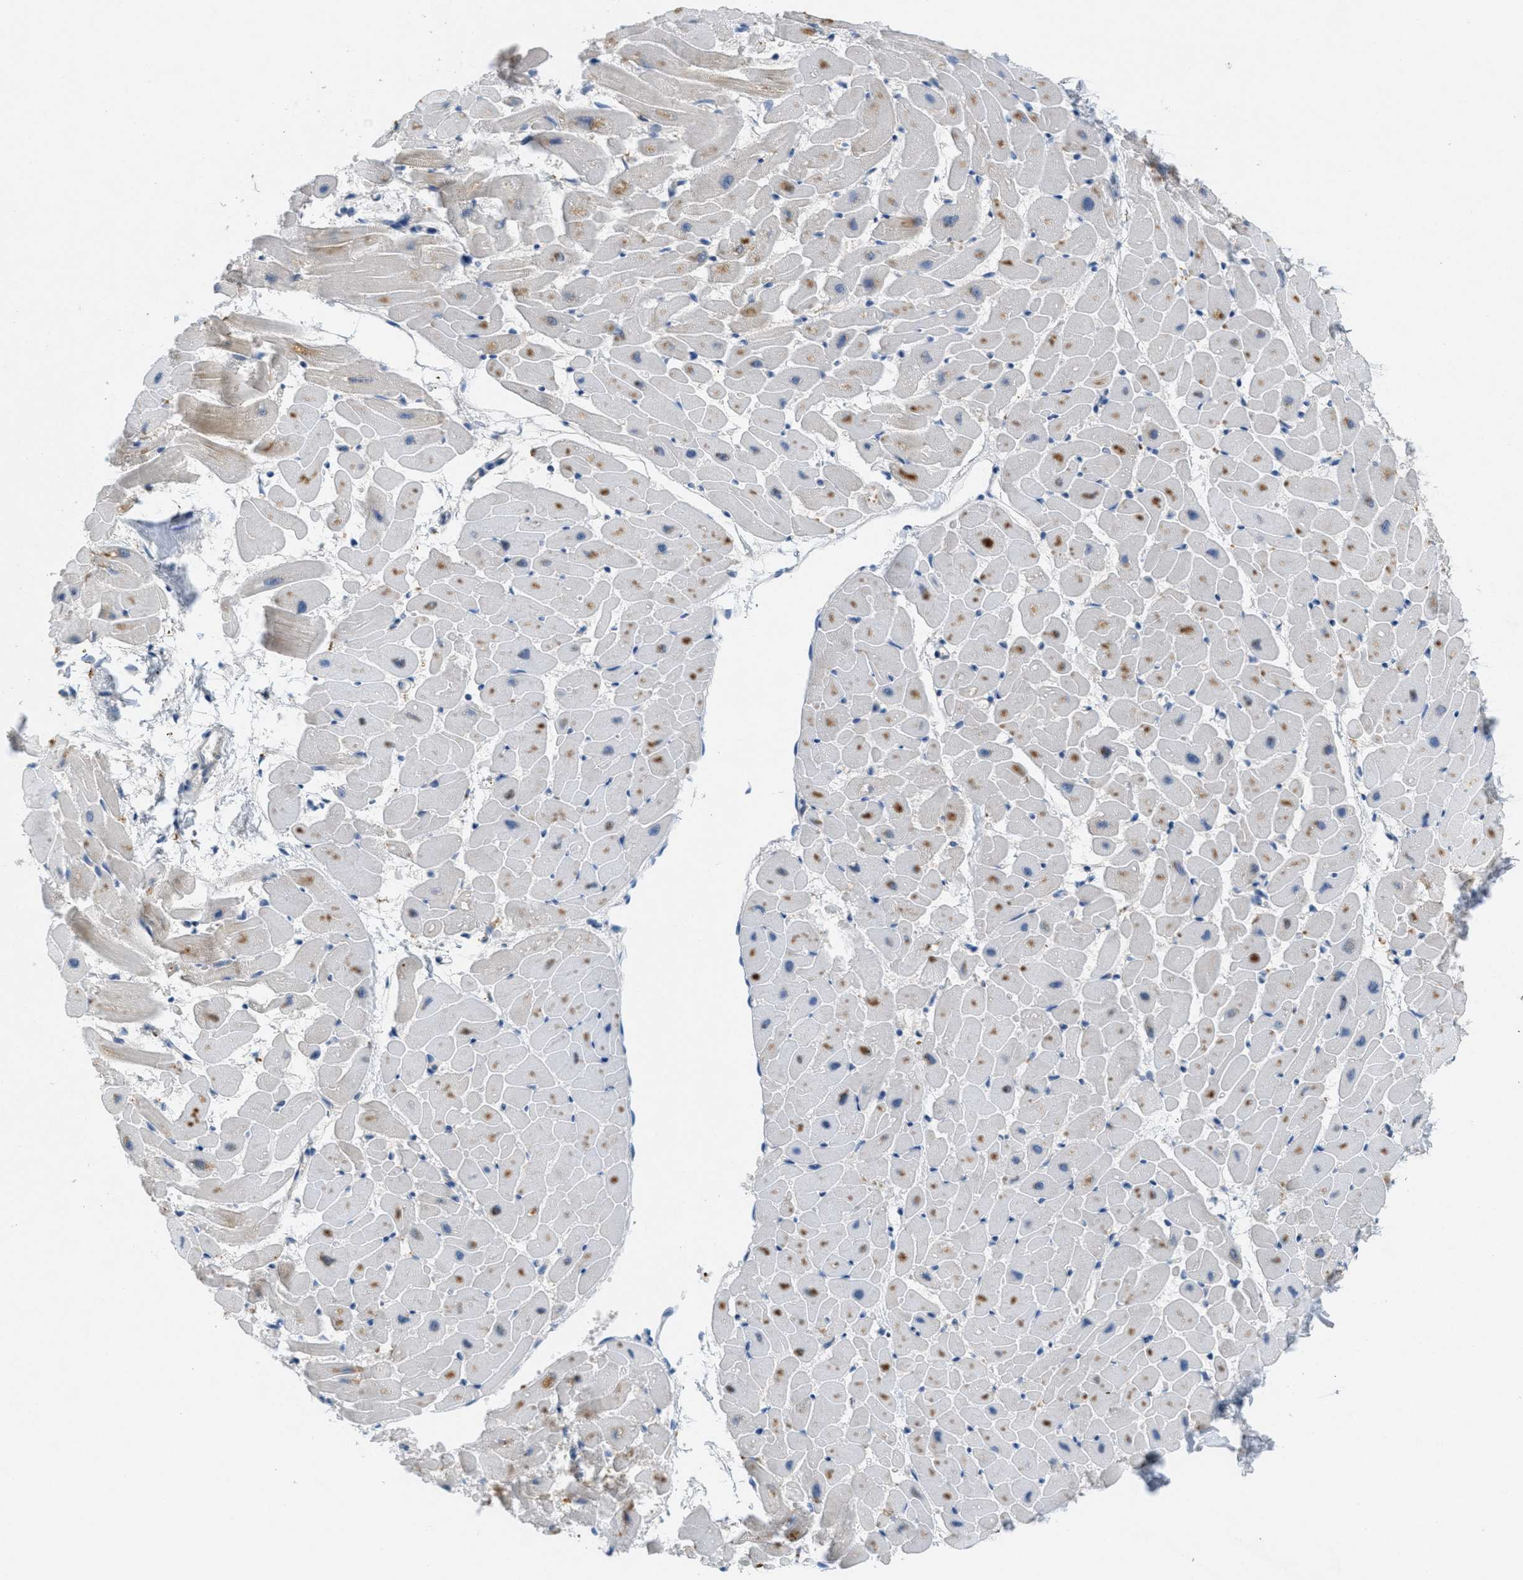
{"staining": {"intensity": "moderate", "quantity": "<25%", "location": "cytoplasmic/membranous,nuclear"}, "tissue": "heart muscle", "cell_type": "Cardiomyocytes", "image_type": "normal", "snomed": [{"axis": "morphology", "description": "Normal tissue, NOS"}, {"axis": "topography", "description": "Heart"}], "caption": "This histopathology image demonstrates IHC staining of benign human heart muscle, with low moderate cytoplasmic/membranous,nuclear staining in approximately <25% of cardiomyocytes.", "gene": "SIGMAR1", "patient": {"sex": "female", "age": 19}}